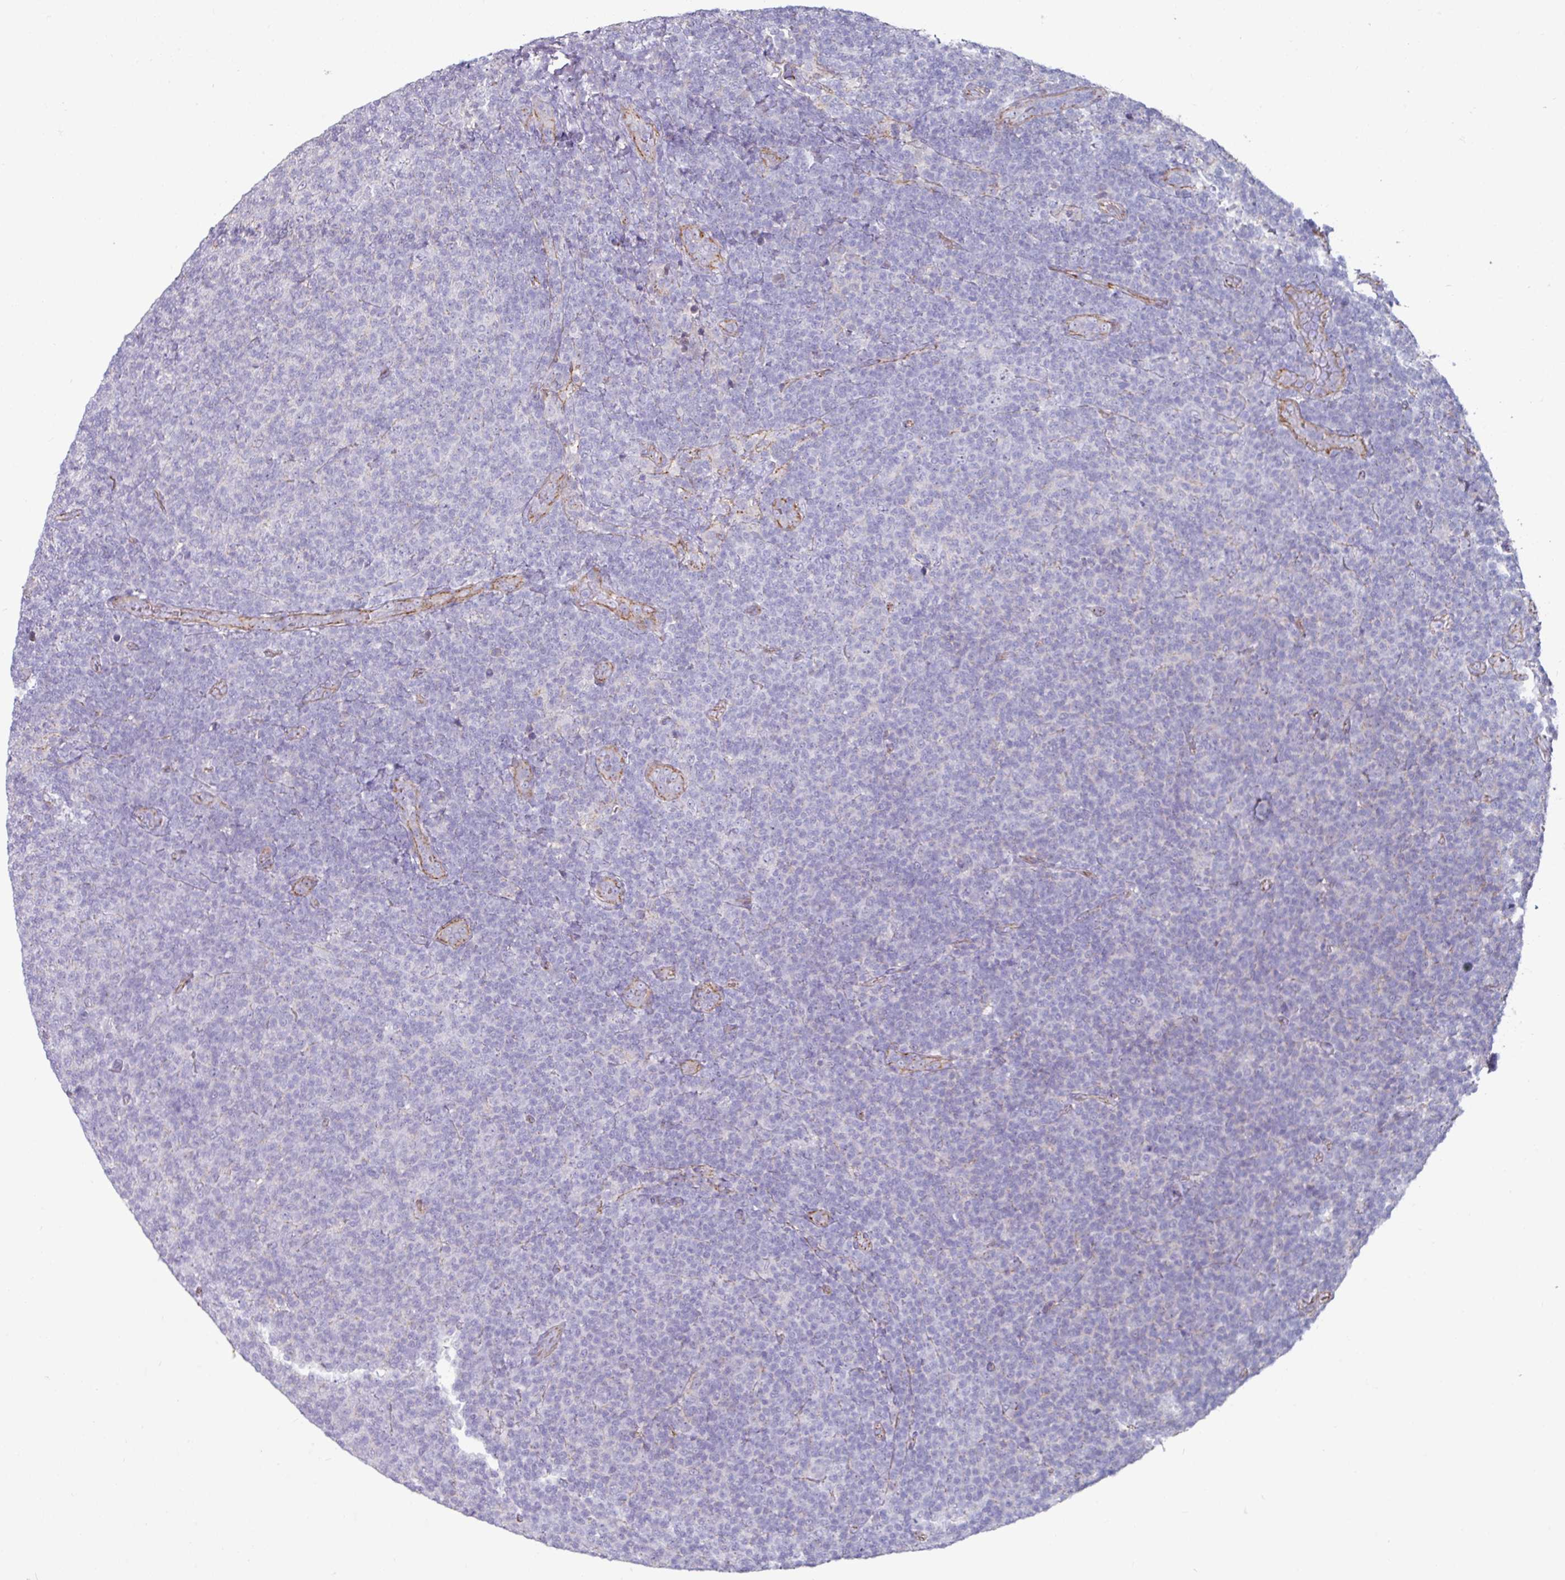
{"staining": {"intensity": "negative", "quantity": "none", "location": "none"}, "tissue": "lymphoma", "cell_type": "Tumor cells", "image_type": "cancer", "snomed": [{"axis": "morphology", "description": "Malignant lymphoma, non-Hodgkin's type, Low grade"}, {"axis": "topography", "description": "Lymph node"}], "caption": "High power microscopy image of an immunohistochemistry (IHC) micrograph of lymphoma, revealing no significant staining in tumor cells.", "gene": "JUP", "patient": {"sex": "male", "age": 66}}